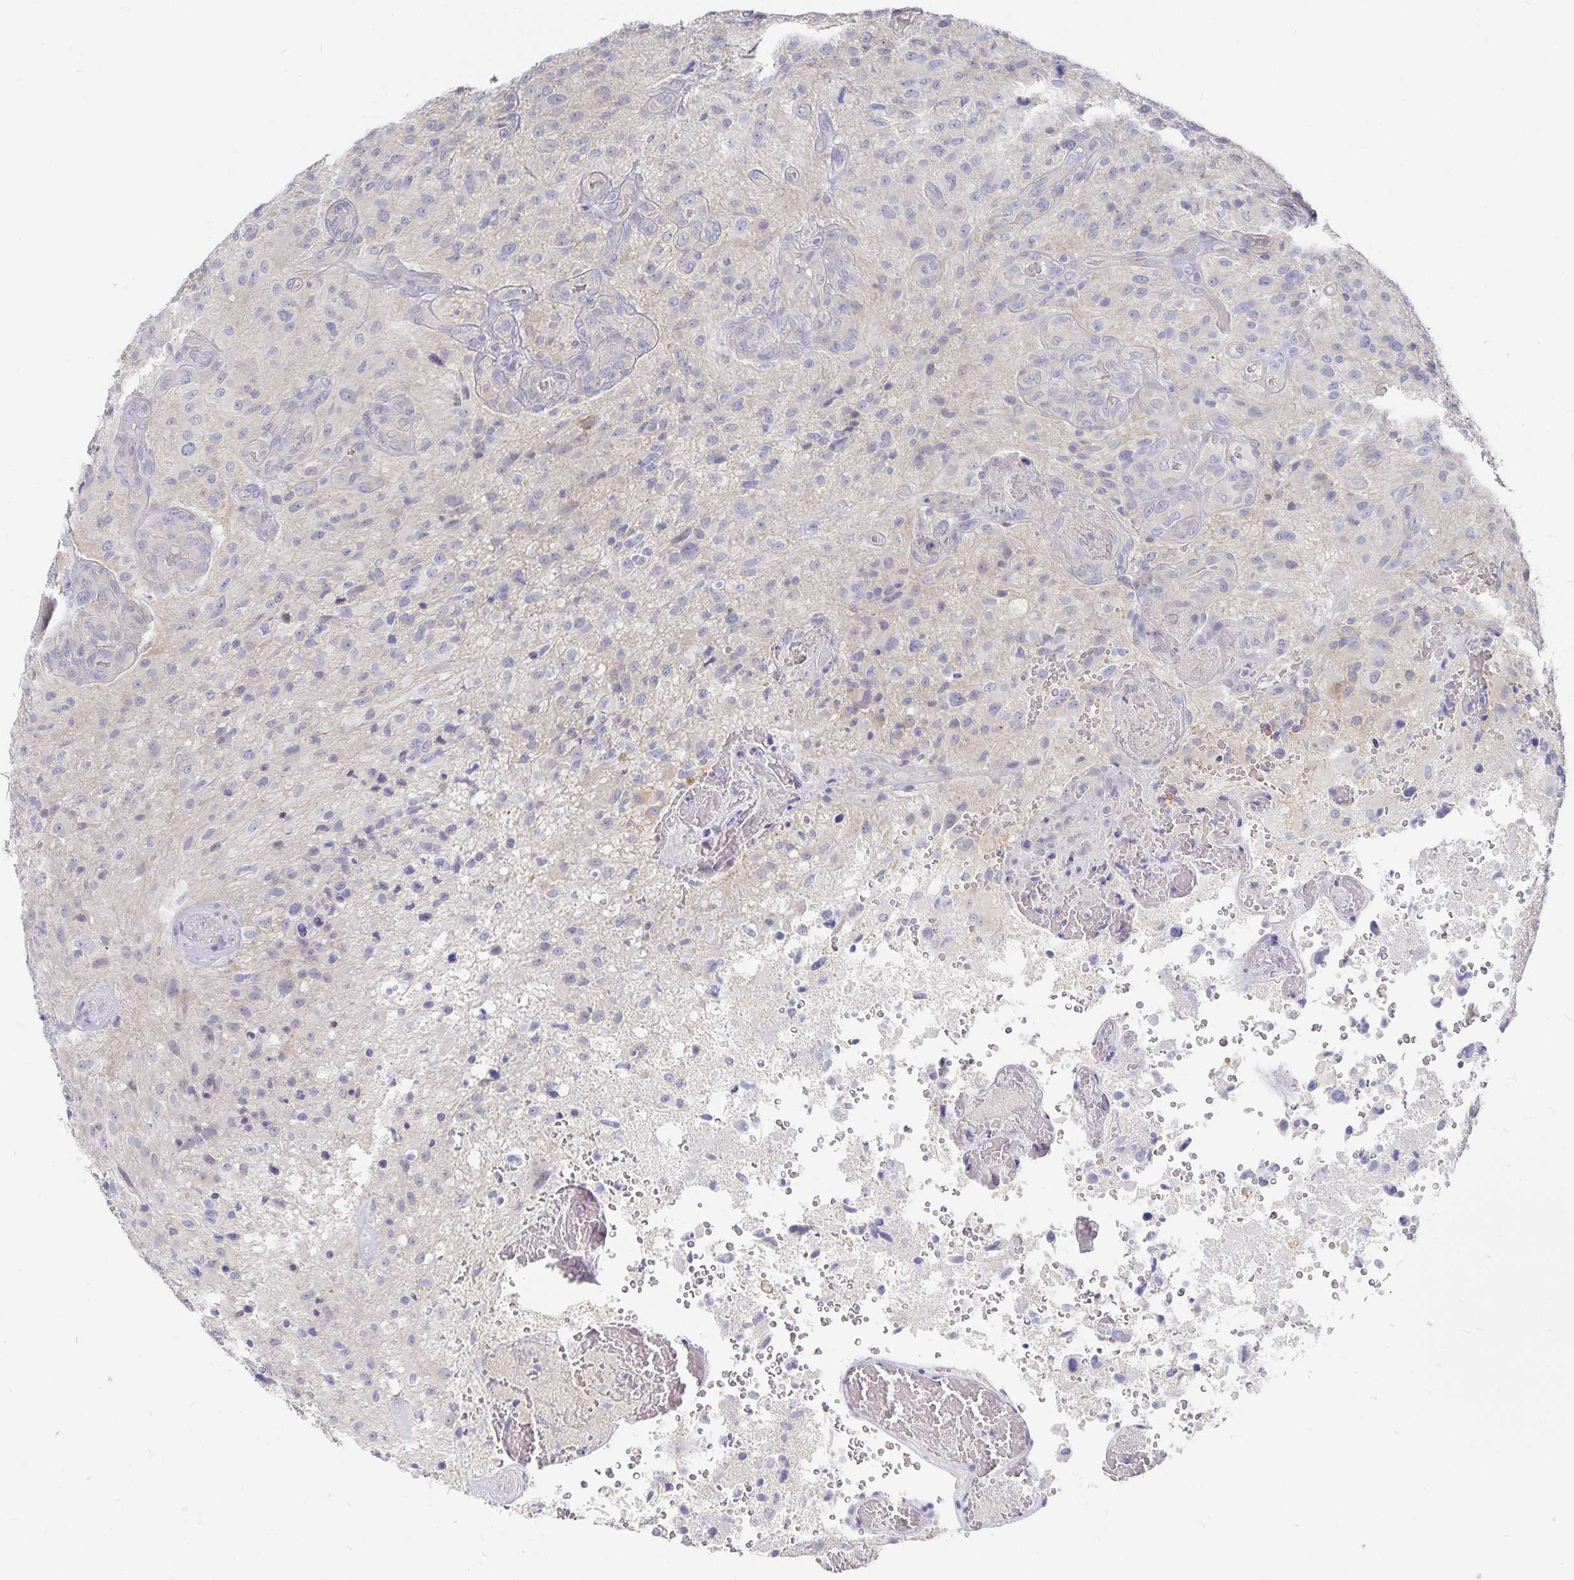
{"staining": {"intensity": "negative", "quantity": "none", "location": "none"}, "tissue": "glioma", "cell_type": "Tumor cells", "image_type": "cancer", "snomed": [{"axis": "morphology", "description": "Glioma, malignant, High grade"}, {"axis": "topography", "description": "Brain"}], "caption": "A micrograph of human glioma is negative for staining in tumor cells.", "gene": "DNAH9", "patient": {"sex": "male", "age": 53}}